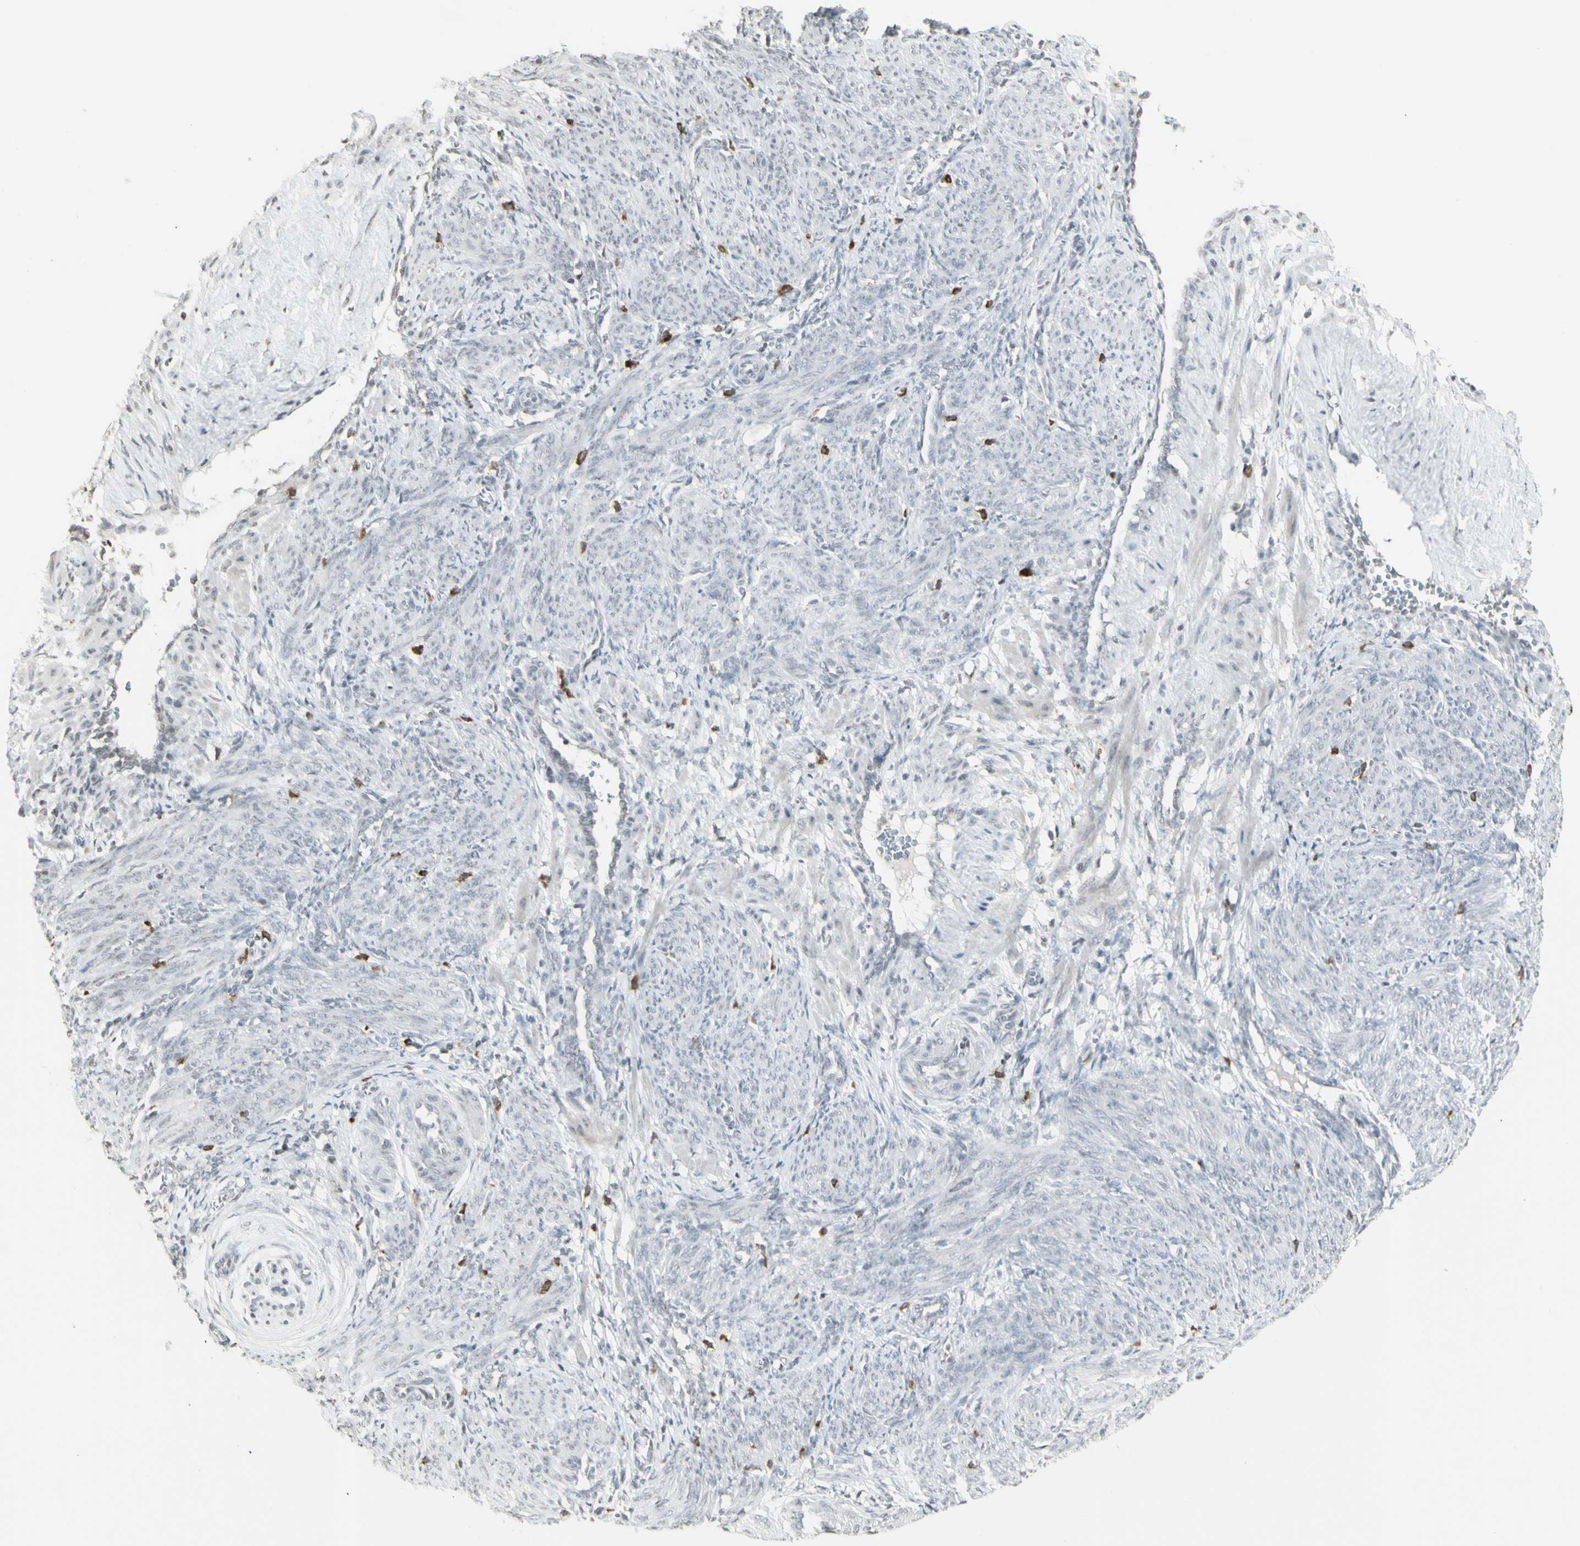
{"staining": {"intensity": "negative", "quantity": "none", "location": "none"}, "tissue": "smooth muscle", "cell_type": "Smooth muscle cells", "image_type": "normal", "snomed": [{"axis": "morphology", "description": "Normal tissue, NOS"}, {"axis": "topography", "description": "Endometrium"}], "caption": "The micrograph exhibits no staining of smooth muscle cells in benign smooth muscle.", "gene": "MUC5AC", "patient": {"sex": "female", "age": 33}}